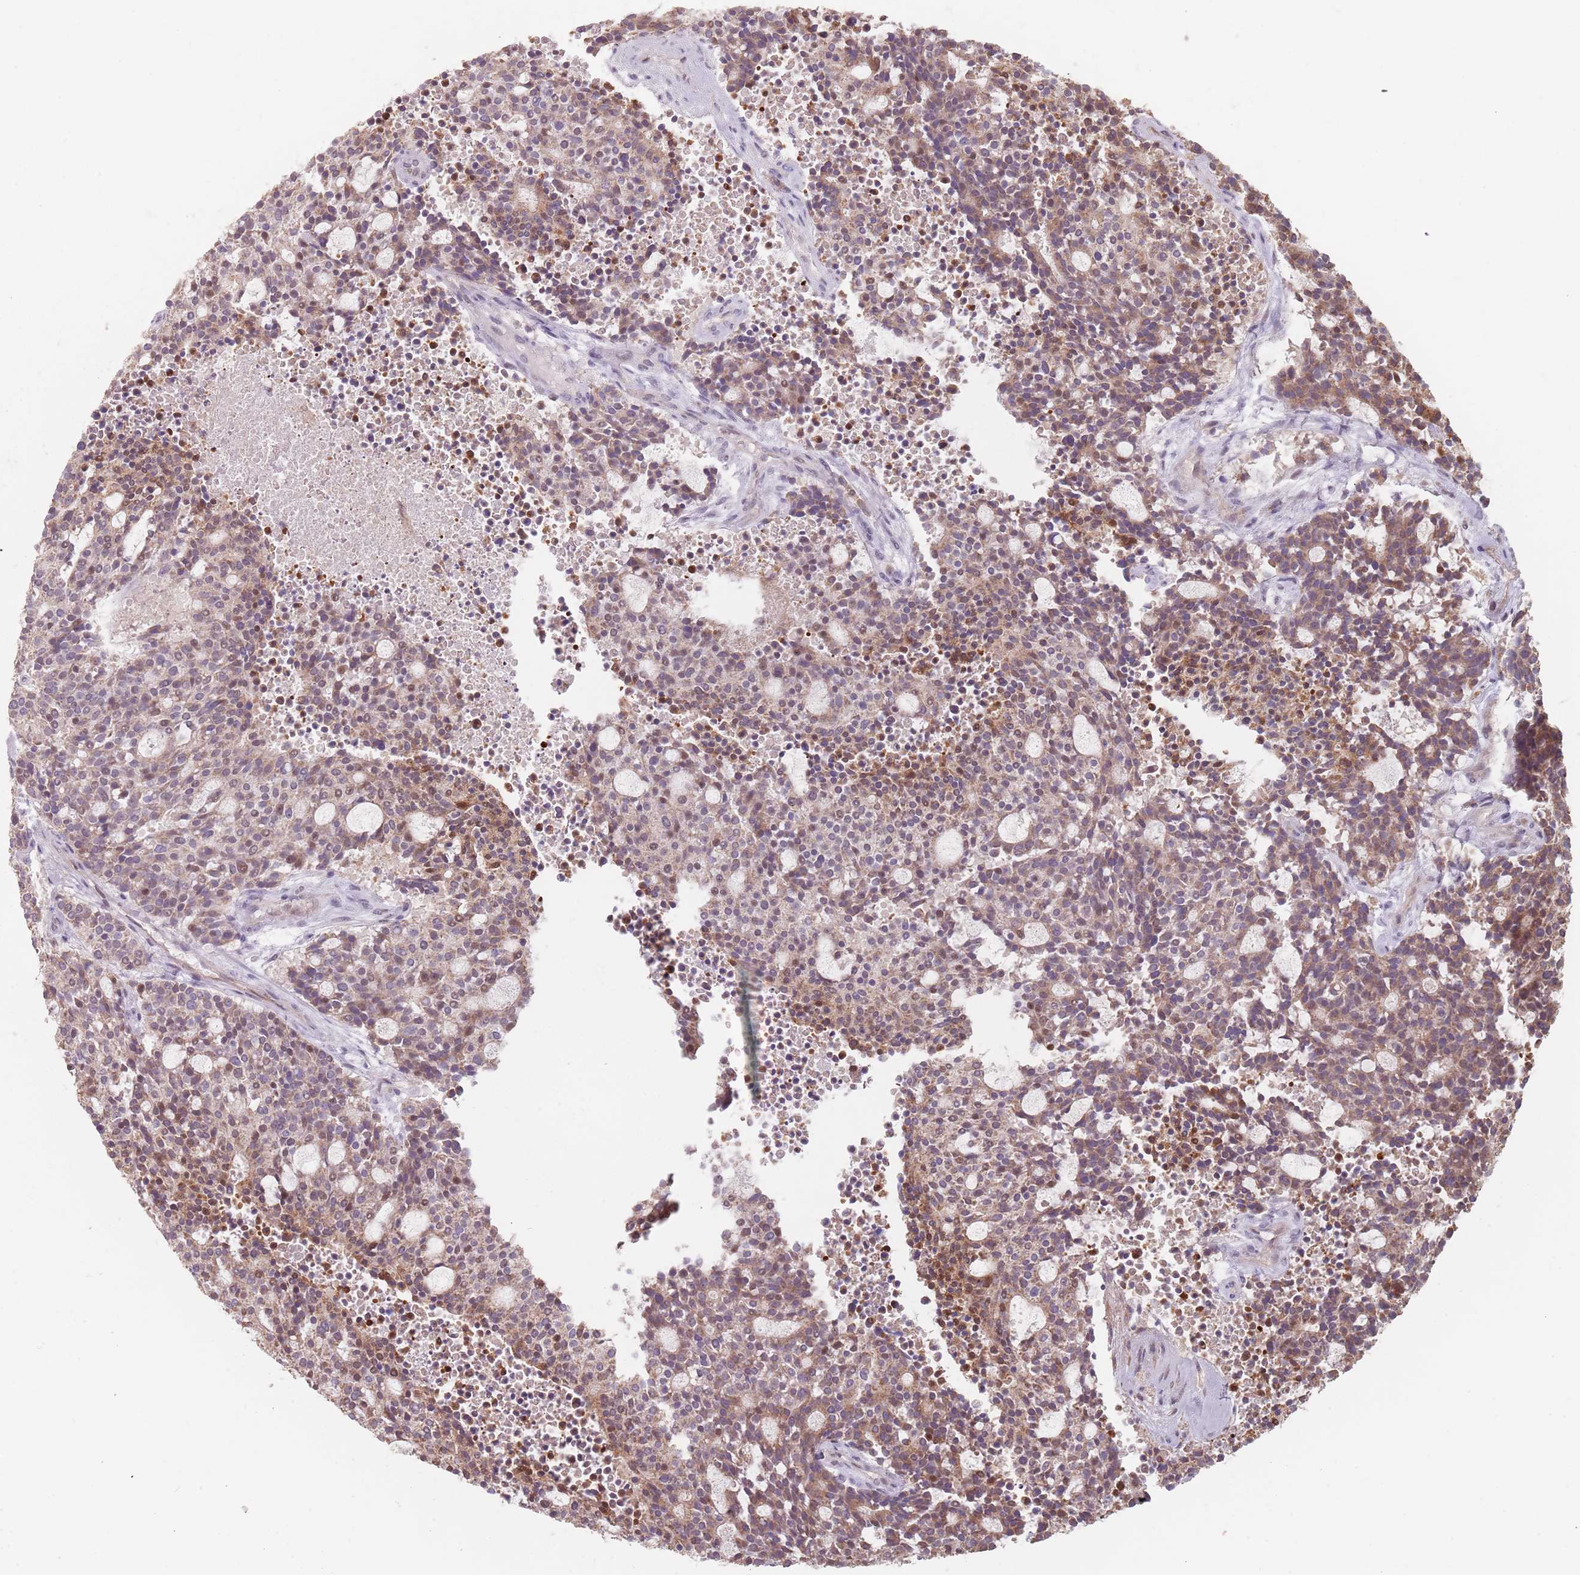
{"staining": {"intensity": "moderate", "quantity": "25%-75%", "location": "cytoplasmic/membranous,nuclear"}, "tissue": "carcinoid", "cell_type": "Tumor cells", "image_type": "cancer", "snomed": [{"axis": "morphology", "description": "Carcinoid, malignant, NOS"}, {"axis": "topography", "description": "Pancreas"}], "caption": "Protein analysis of malignant carcinoid tissue exhibits moderate cytoplasmic/membranous and nuclear expression in approximately 25%-75% of tumor cells.", "gene": "VPS52", "patient": {"sex": "female", "age": 54}}